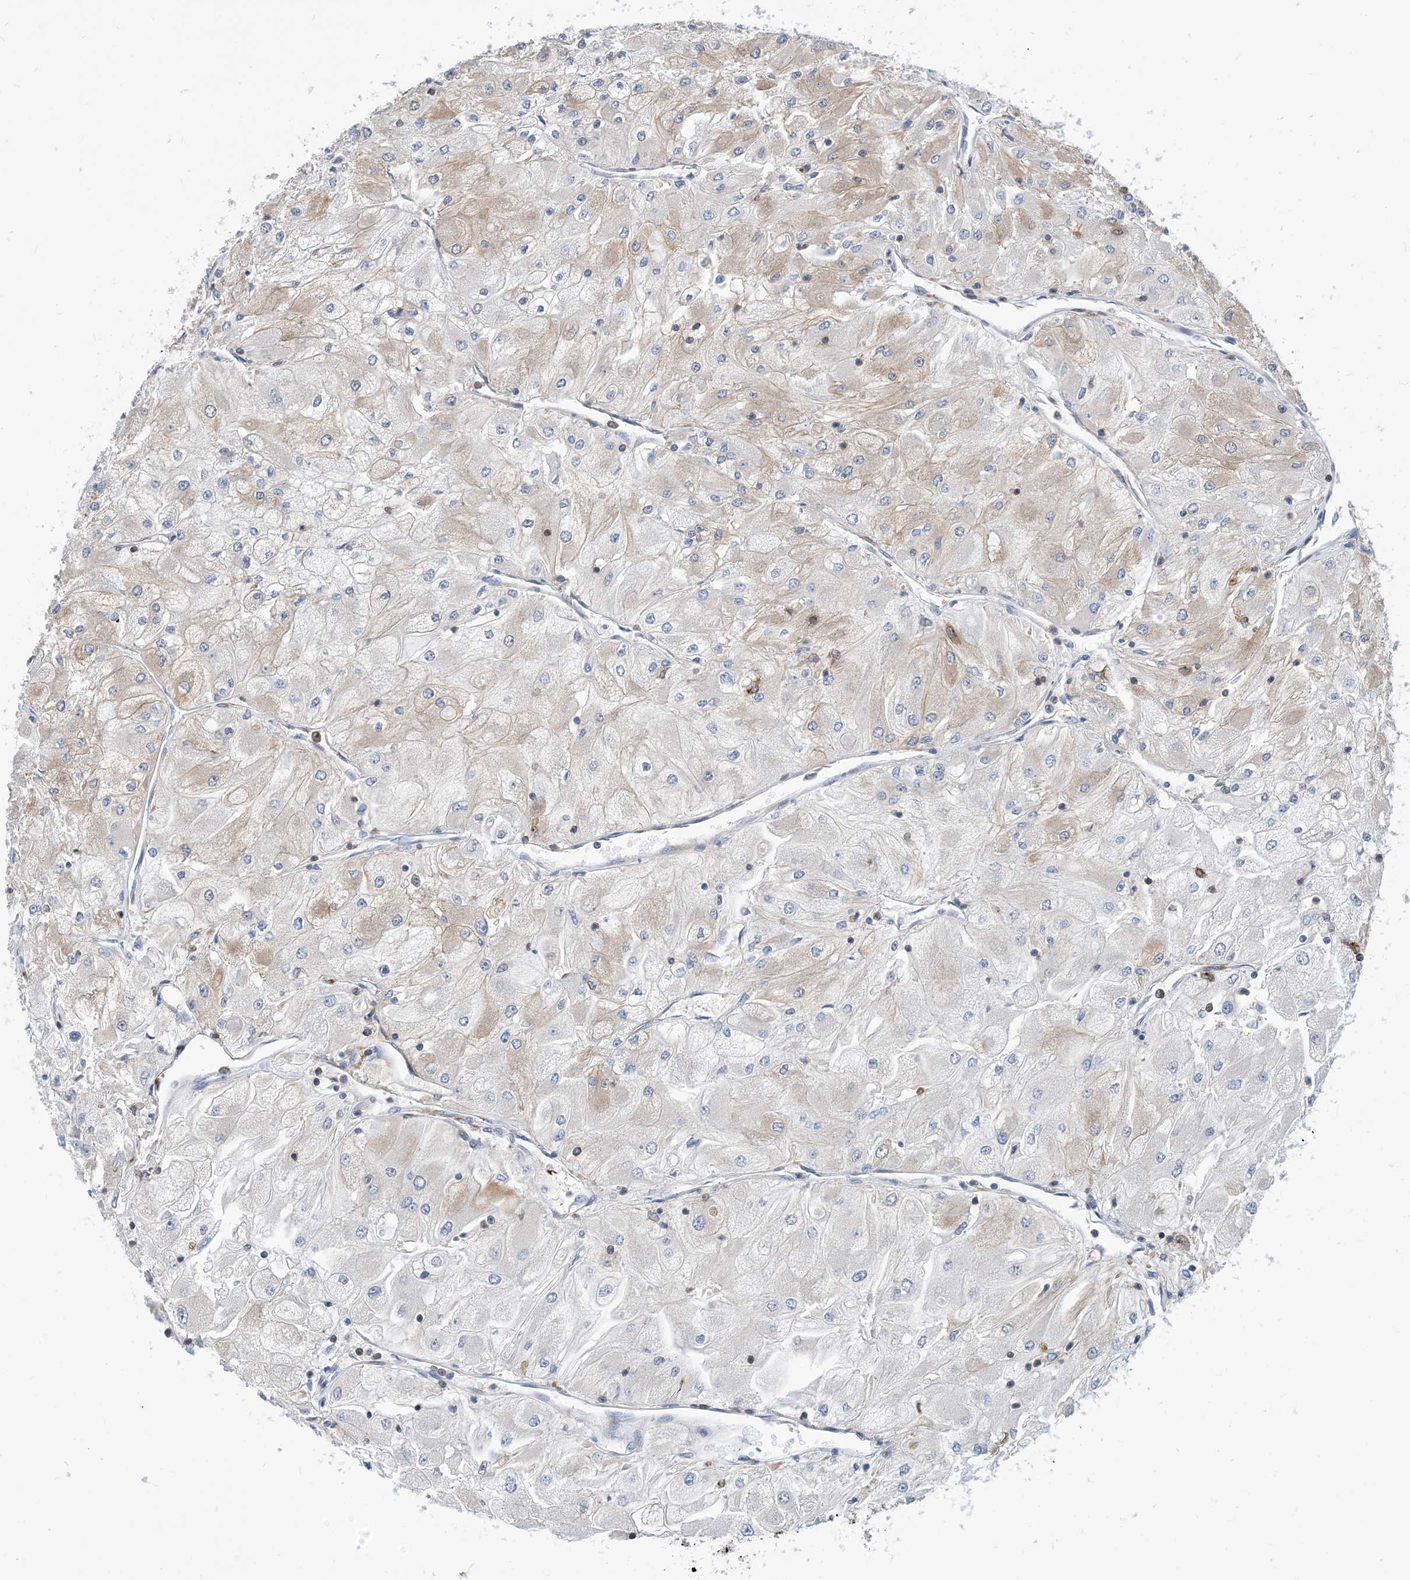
{"staining": {"intensity": "weak", "quantity": "<25%", "location": "cytoplasmic/membranous"}, "tissue": "renal cancer", "cell_type": "Tumor cells", "image_type": "cancer", "snomed": [{"axis": "morphology", "description": "Adenocarcinoma, NOS"}, {"axis": "topography", "description": "Kidney"}], "caption": "Tumor cells are negative for brown protein staining in renal adenocarcinoma.", "gene": "DYNC1LI1", "patient": {"sex": "male", "age": 80}}